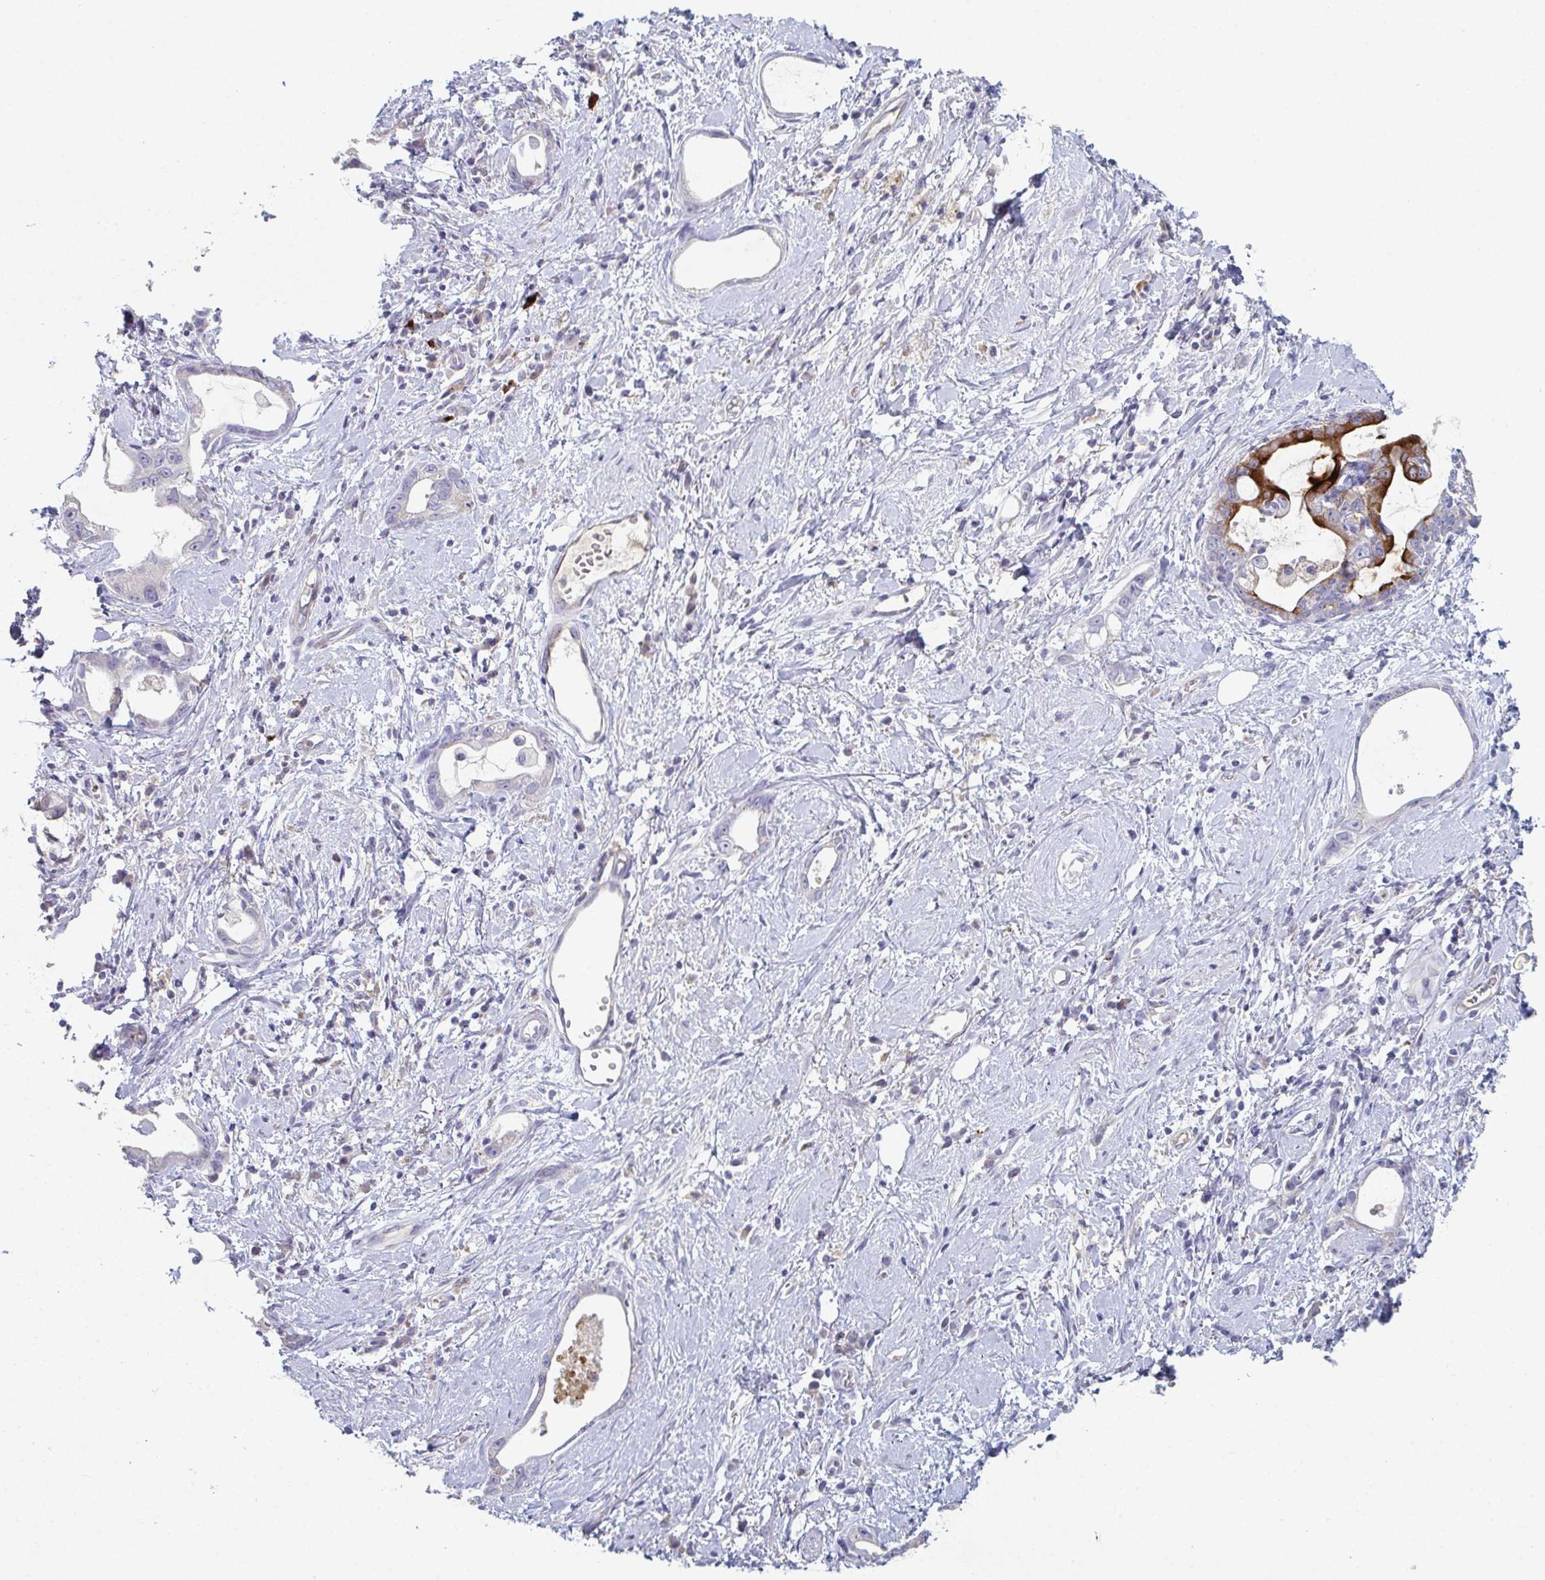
{"staining": {"intensity": "strong", "quantity": "<25%", "location": "cytoplasmic/membranous"}, "tissue": "stomach cancer", "cell_type": "Tumor cells", "image_type": "cancer", "snomed": [{"axis": "morphology", "description": "Adenocarcinoma, NOS"}, {"axis": "topography", "description": "Stomach"}], "caption": "This micrograph displays IHC staining of human stomach adenocarcinoma, with medium strong cytoplasmic/membranous staining in approximately <25% of tumor cells.", "gene": "ADAM21", "patient": {"sex": "male", "age": 55}}